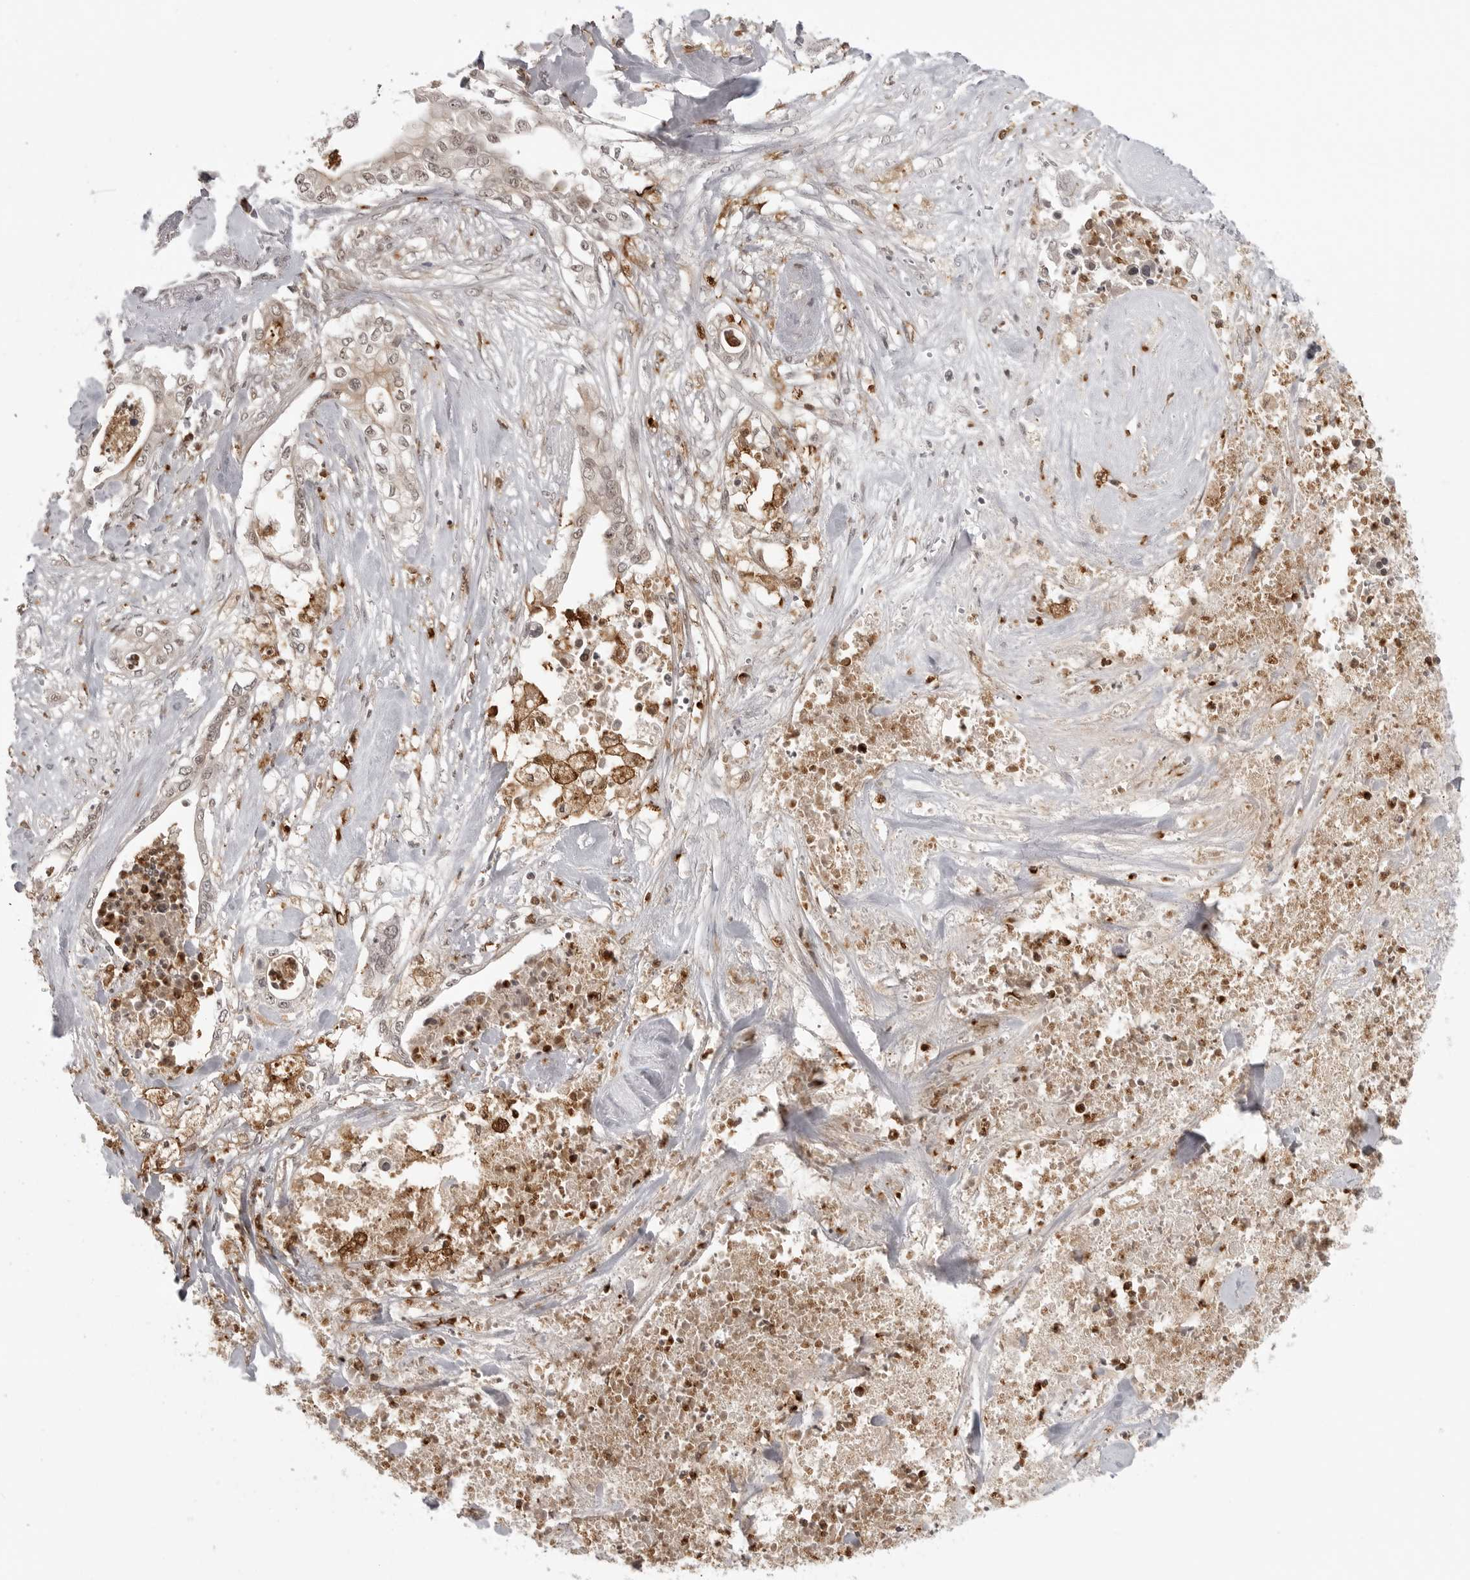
{"staining": {"intensity": "weak", "quantity": "25%-75%", "location": "cytoplasmic/membranous,nuclear"}, "tissue": "pancreatic cancer", "cell_type": "Tumor cells", "image_type": "cancer", "snomed": [{"axis": "morphology", "description": "Adenocarcinoma, NOS"}, {"axis": "topography", "description": "Pancreas"}], "caption": "A photomicrograph showing weak cytoplasmic/membranous and nuclear positivity in approximately 25%-75% of tumor cells in pancreatic adenocarcinoma, as visualized by brown immunohistochemical staining.", "gene": "PEG3", "patient": {"sex": "female", "age": 78}}